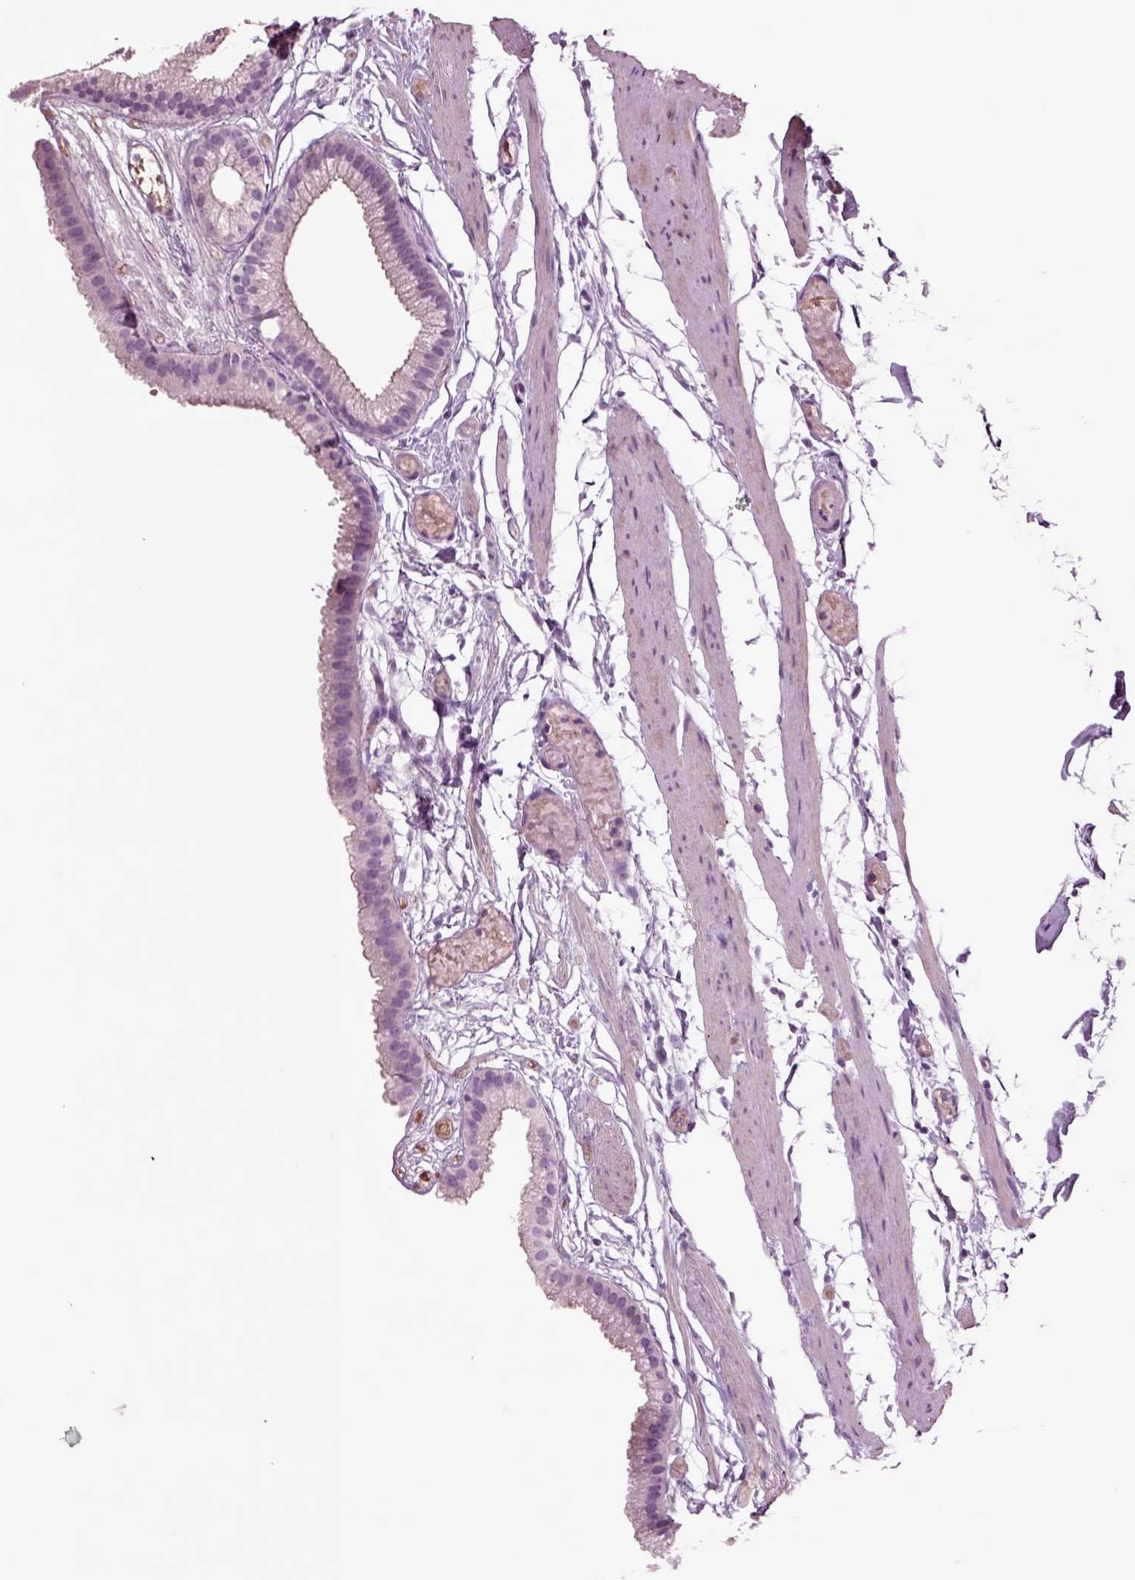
{"staining": {"intensity": "negative", "quantity": "none", "location": "none"}, "tissue": "gallbladder", "cell_type": "Glandular cells", "image_type": "normal", "snomed": [{"axis": "morphology", "description": "Normal tissue, NOS"}, {"axis": "topography", "description": "Gallbladder"}], "caption": "Immunohistochemistry micrograph of benign gallbladder stained for a protein (brown), which demonstrates no positivity in glandular cells.", "gene": "CHGB", "patient": {"sex": "female", "age": 45}}